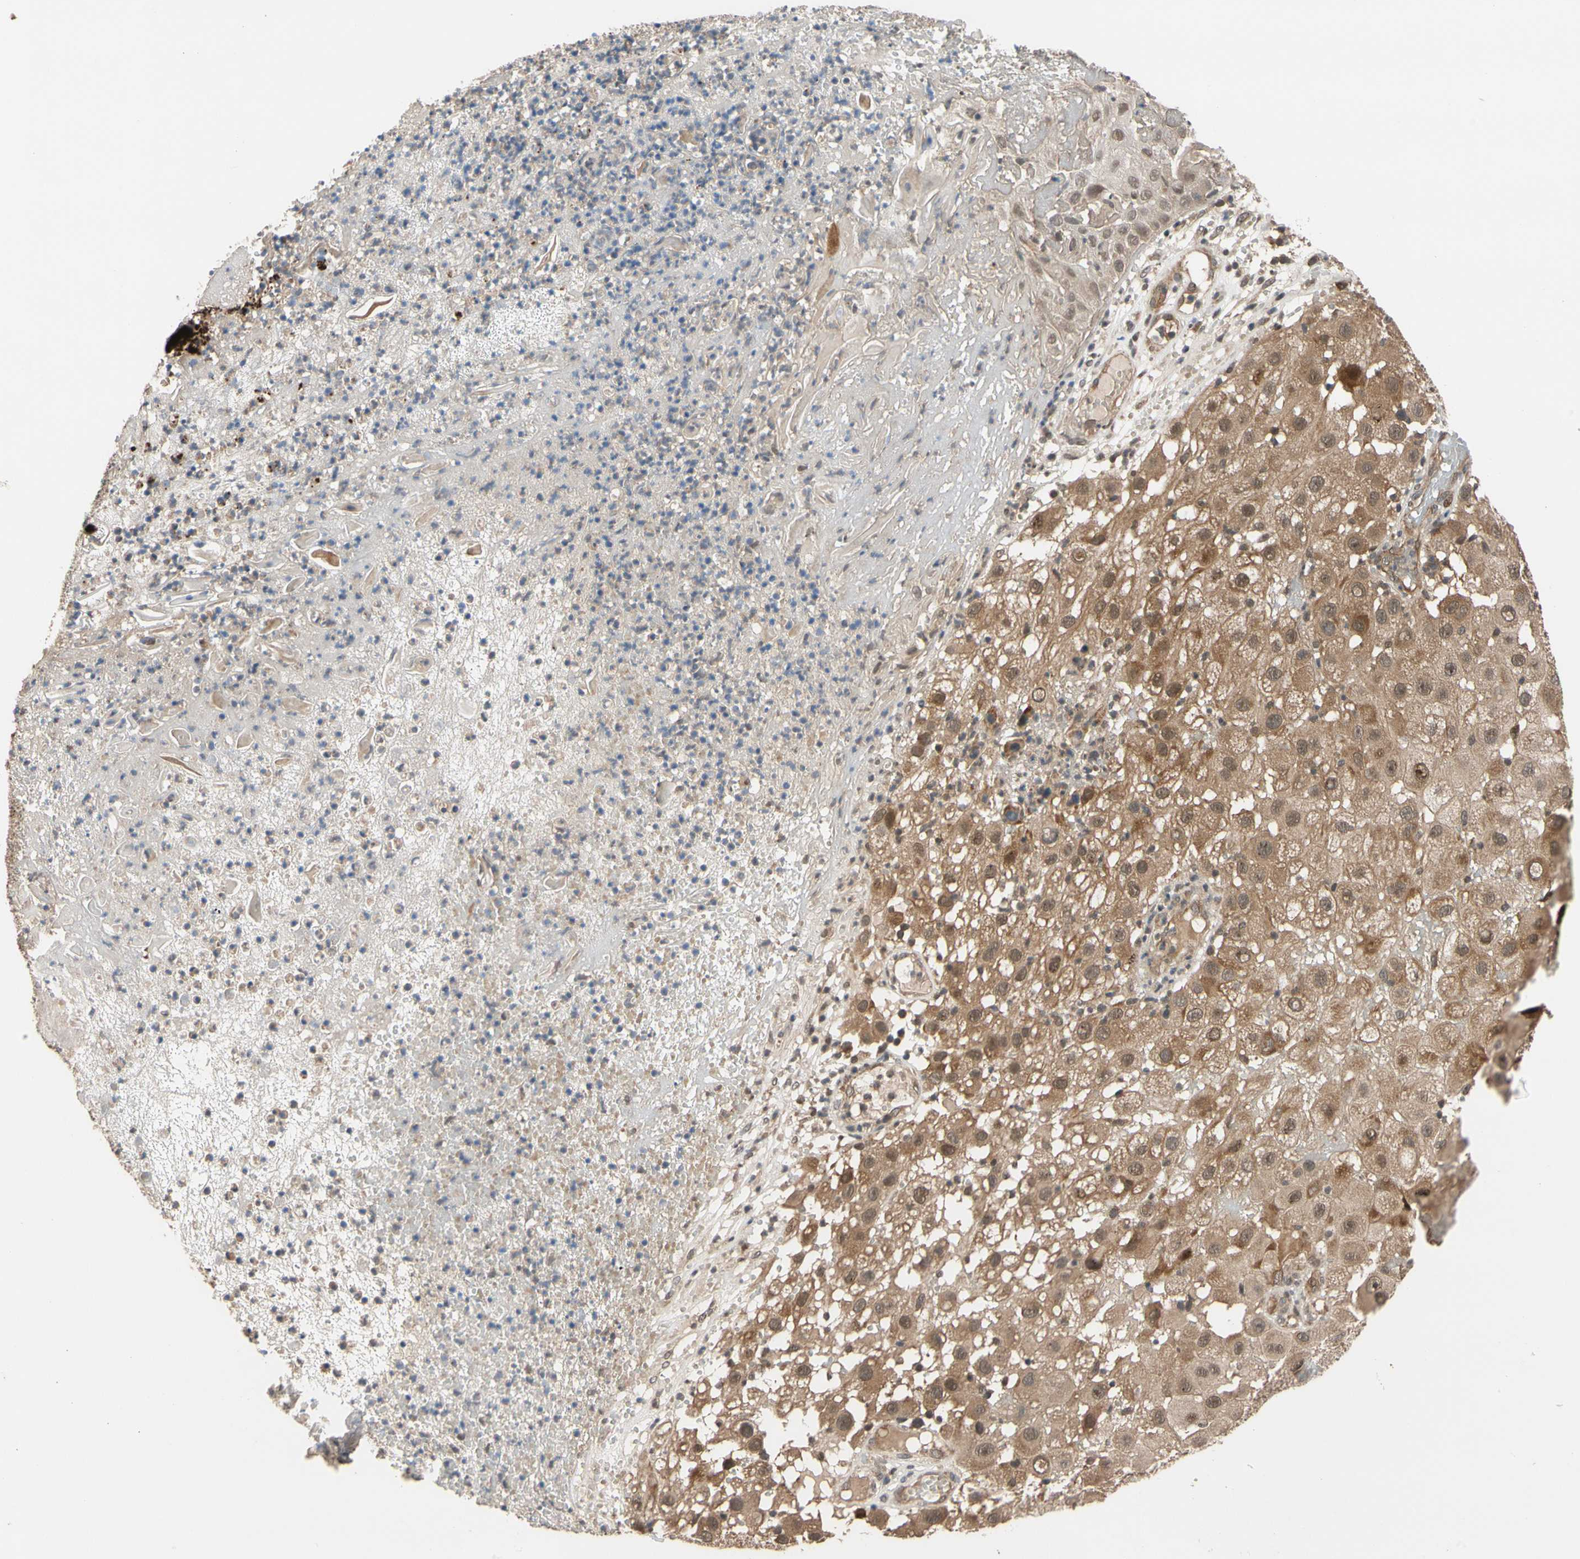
{"staining": {"intensity": "moderate", "quantity": ">75%", "location": "cytoplasmic/membranous,nuclear"}, "tissue": "melanoma", "cell_type": "Tumor cells", "image_type": "cancer", "snomed": [{"axis": "morphology", "description": "Malignant melanoma, NOS"}, {"axis": "topography", "description": "Skin"}], "caption": "Immunohistochemistry (IHC) (DAB) staining of human melanoma shows moderate cytoplasmic/membranous and nuclear protein staining in approximately >75% of tumor cells.", "gene": "CYTIP", "patient": {"sex": "female", "age": 81}}